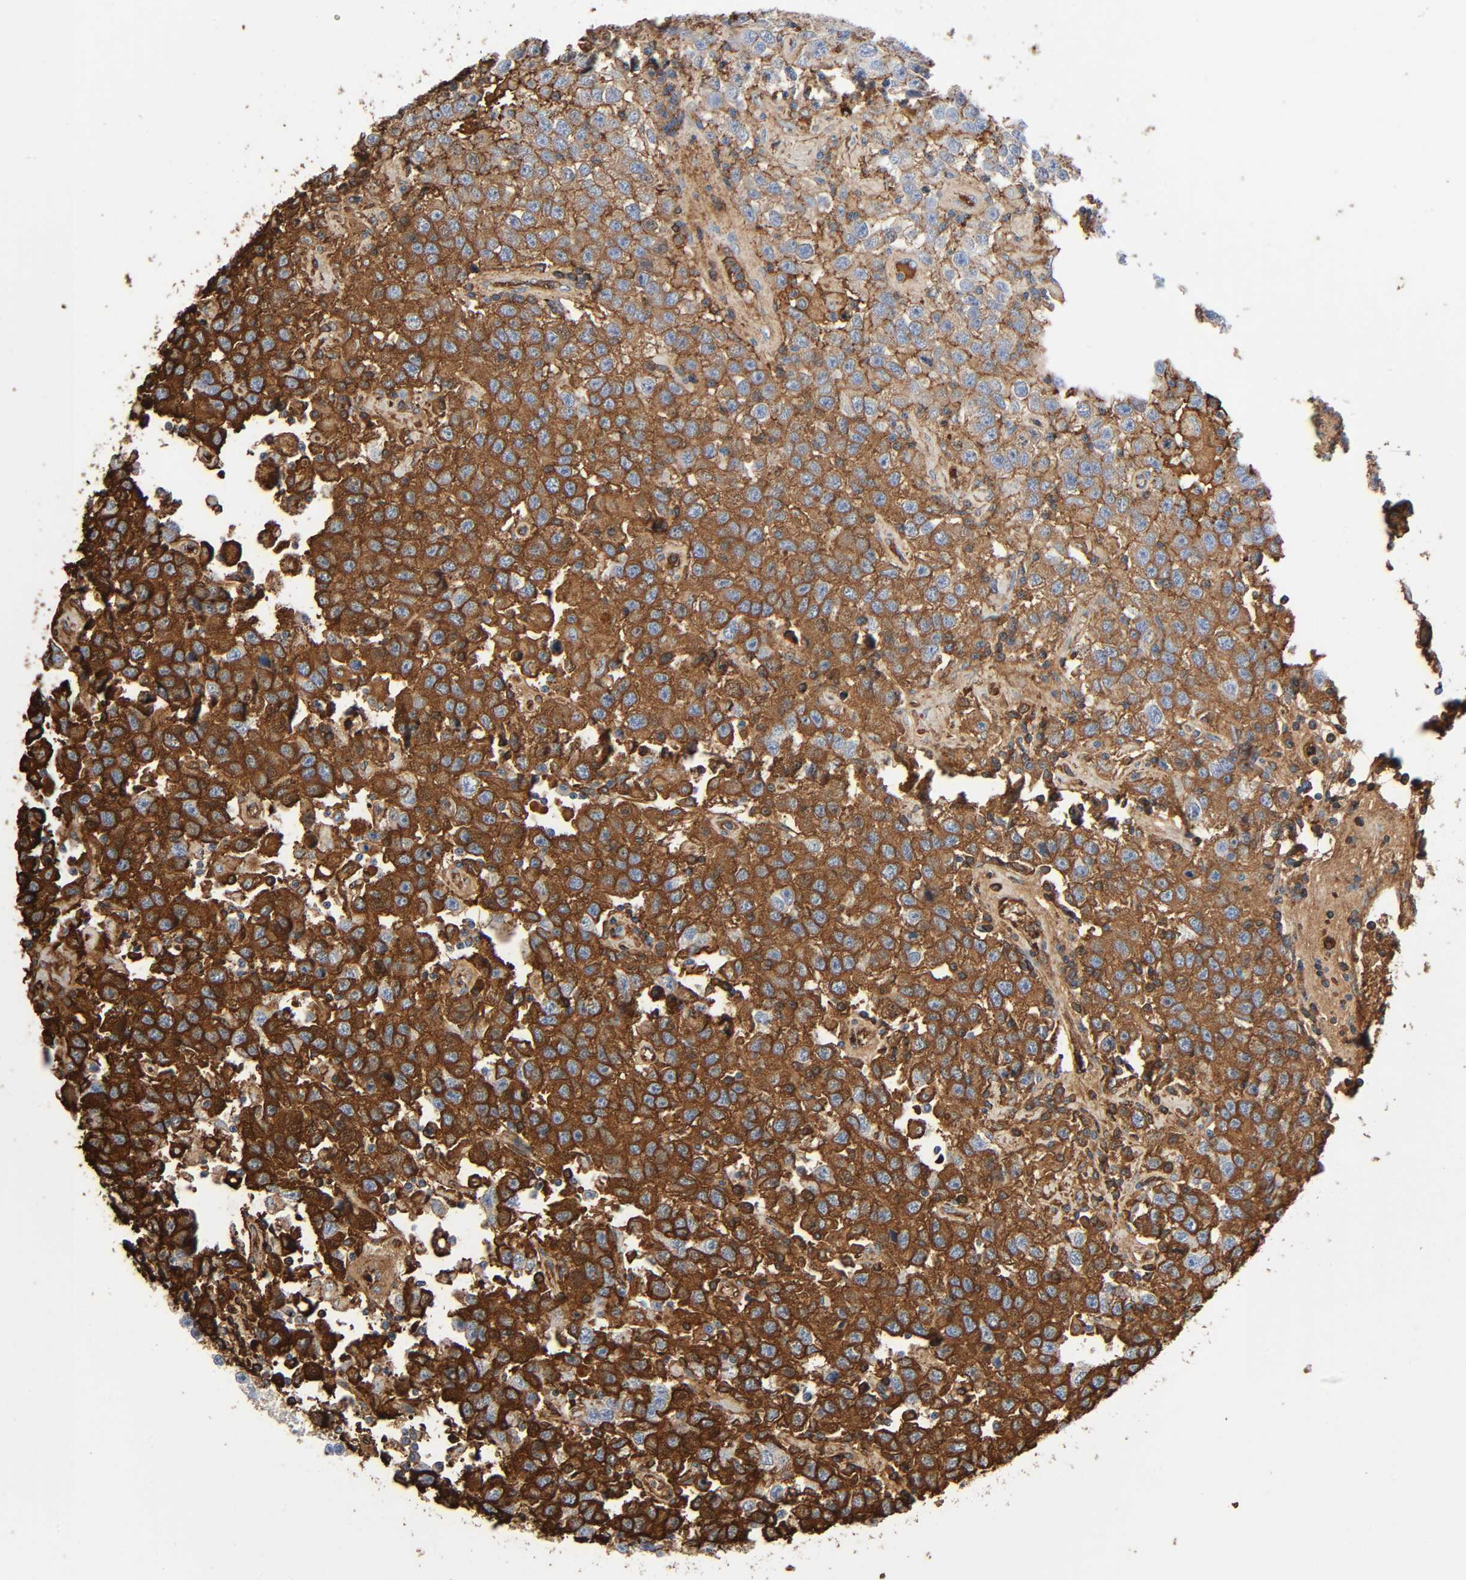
{"staining": {"intensity": "strong", "quantity": ">75%", "location": "cytoplasmic/membranous"}, "tissue": "testis cancer", "cell_type": "Tumor cells", "image_type": "cancer", "snomed": [{"axis": "morphology", "description": "Seminoma, NOS"}, {"axis": "topography", "description": "Testis"}], "caption": "Immunohistochemistry photomicrograph of human seminoma (testis) stained for a protein (brown), which demonstrates high levels of strong cytoplasmic/membranous staining in about >75% of tumor cells.", "gene": "C3", "patient": {"sex": "male", "age": 41}}